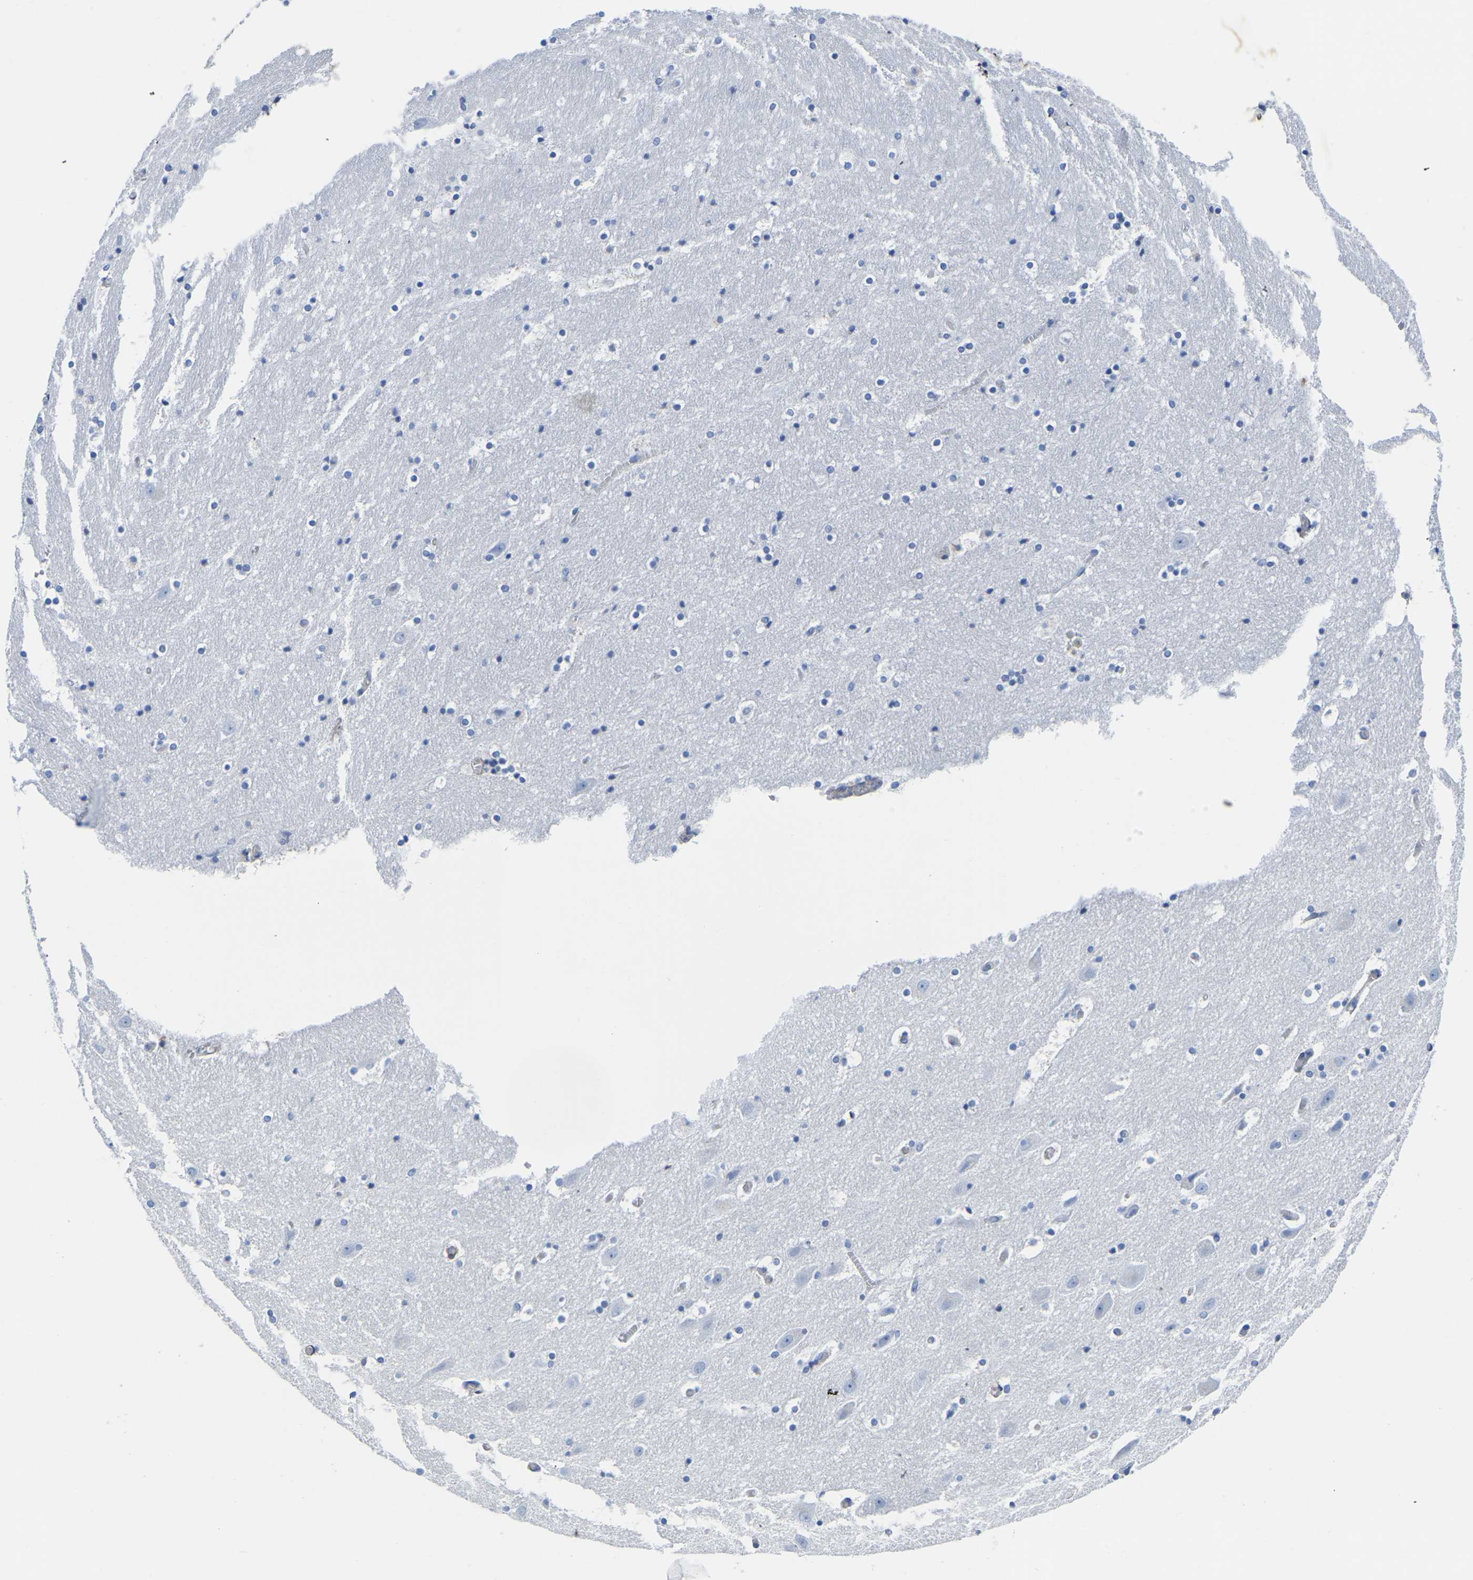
{"staining": {"intensity": "negative", "quantity": "none", "location": "none"}, "tissue": "hippocampus", "cell_type": "Glial cells", "image_type": "normal", "snomed": [{"axis": "morphology", "description": "Normal tissue, NOS"}, {"axis": "topography", "description": "Hippocampus"}], "caption": "A high-resolution image shows IHC staining of unremarkable hippocampus, which shows no significant staining in glial cells.", "gene": "SLC45A3", "patient": {"sex": "male", "age": 45}}